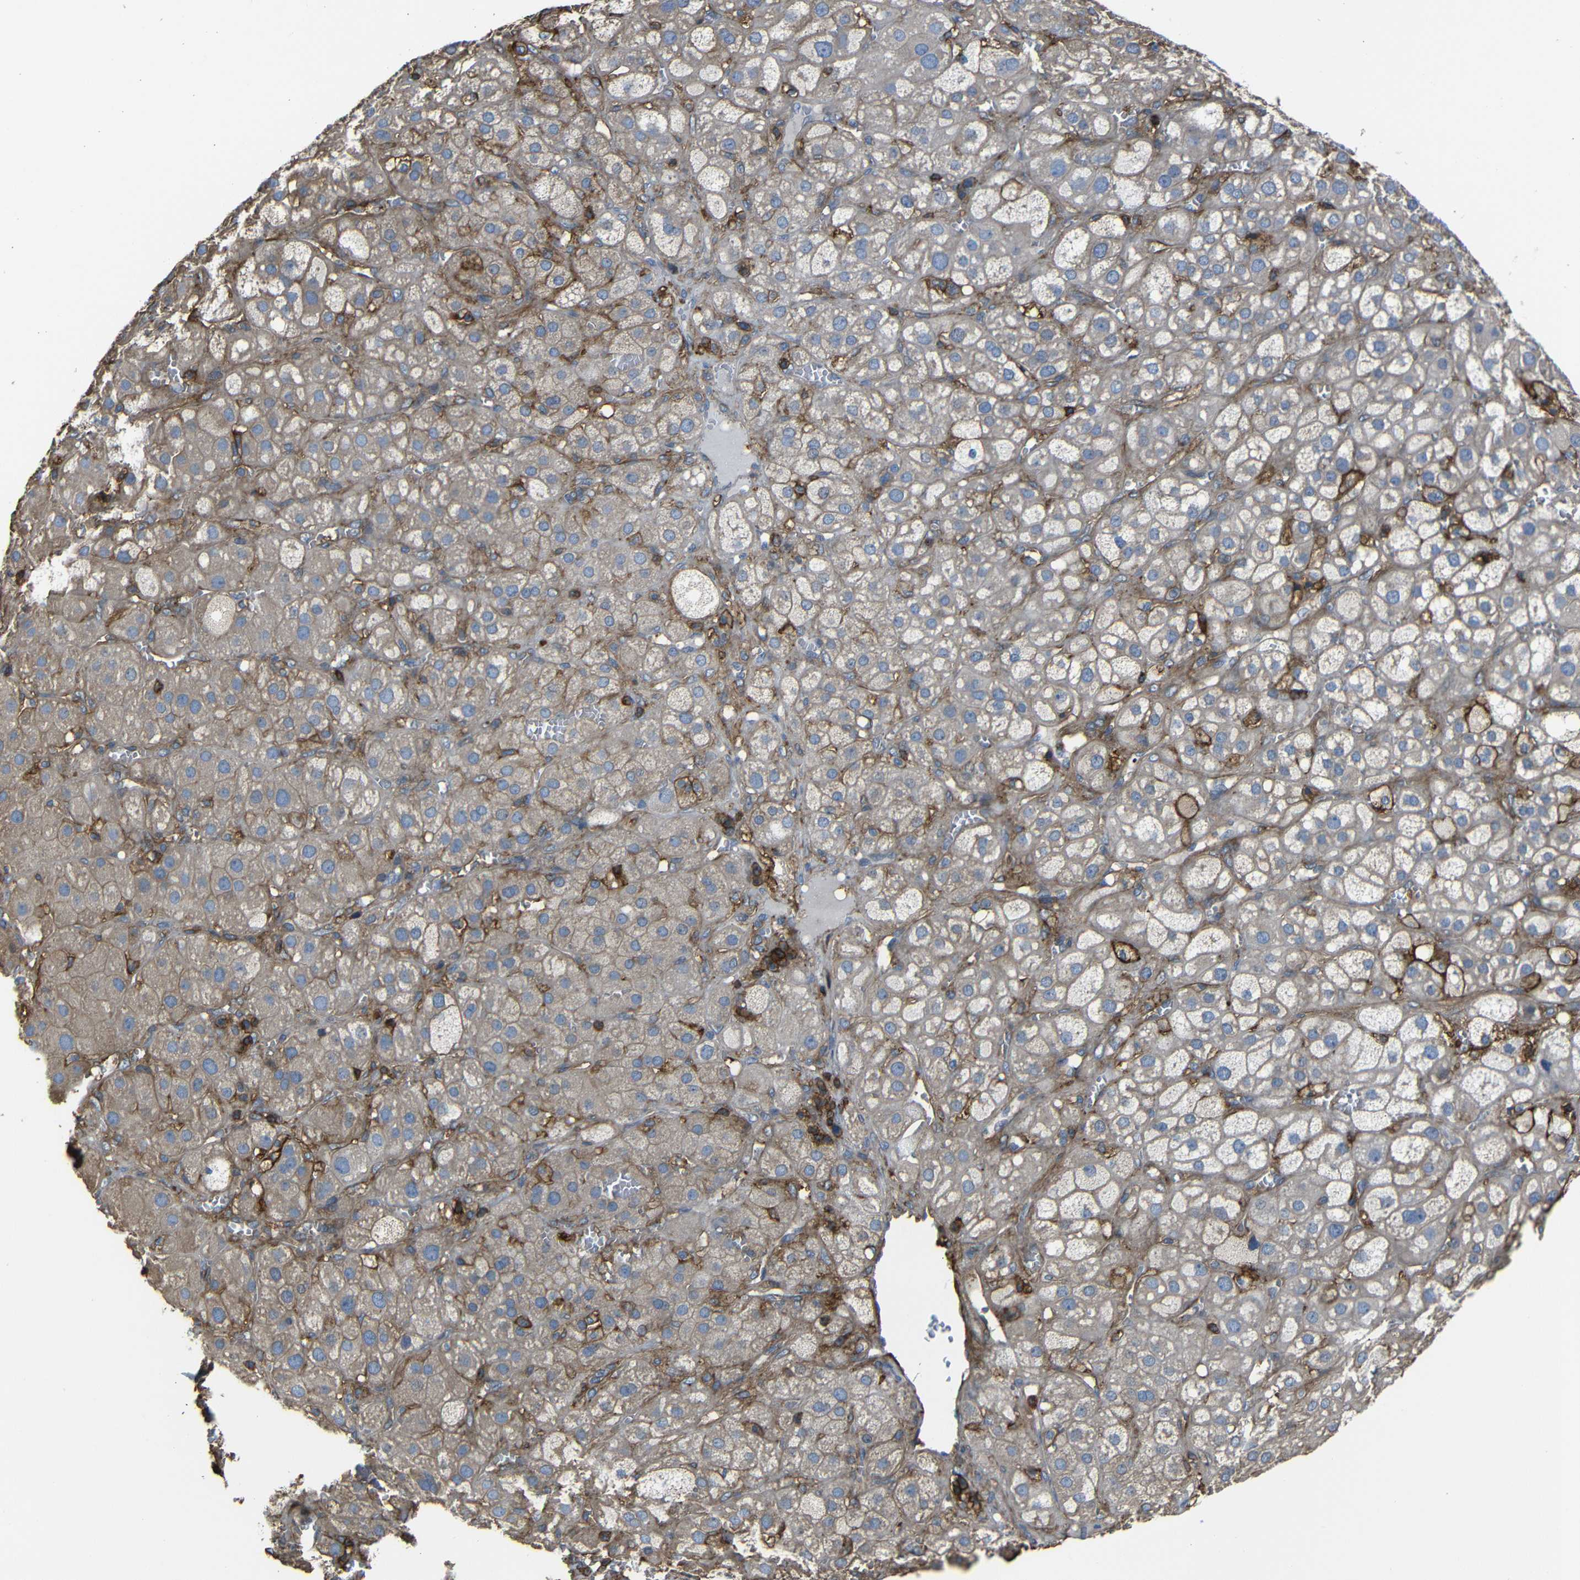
{"staining": {"intensity": "moderate", "quantity": ">75%", "location": "cytoplasmic/membranous"}, "tissue": "adrenal gland", "cell_type": "Glandular cells", "image_type": "normal", "snomed": [{"axis": "morphology", "description": "Normal tissue, NOS"}, {"axis": "topography", "description": "Adrenal gland"}], "caption": "Adrenal gland was stained to show a protein in brown. There is medium levels of moderate cytoplasmic/membranous staining in about >75% of glandular cells. (DAB (3,3'-diaminobenzidine) IHC with brightfield microscopy, high magnification).", "gene": "ADGRE5", "patient": {"sex": "female", "age": 47}}